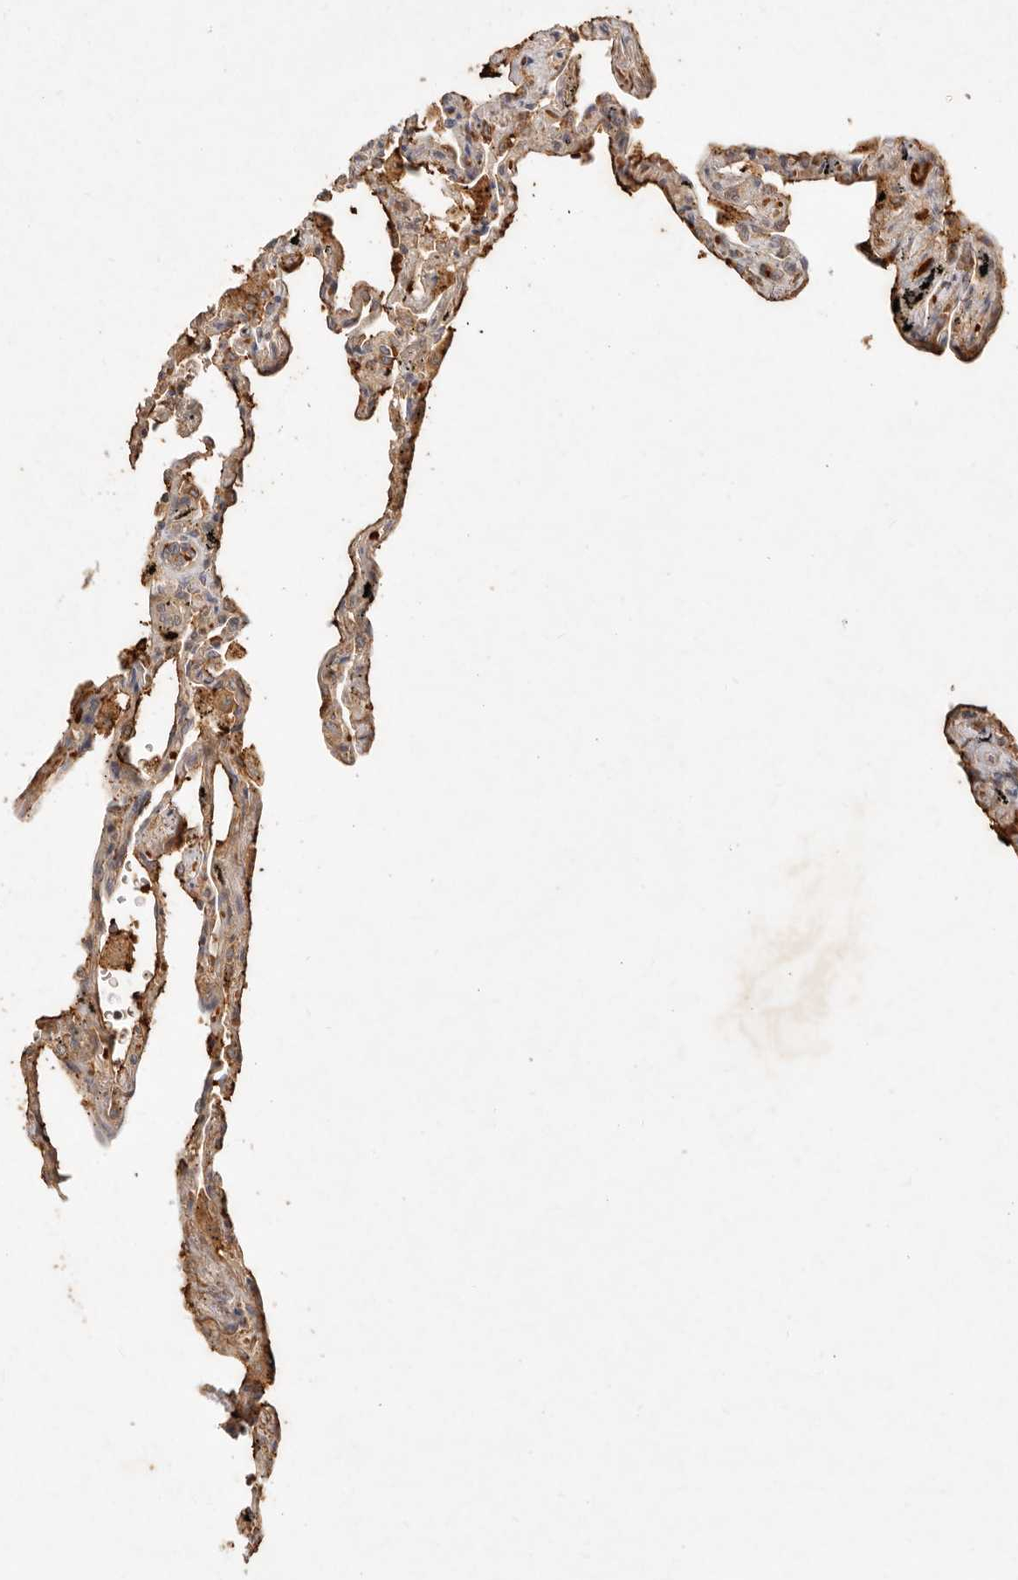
{"staining": {"intensity": "moderate", "quantity": "25%-75%", "location": "cytoplasmic/membranous"}, "tissue": "lung", "cell_type": "Alveolar cells", "image_type": "normal", "snomed": [{"axis": "morphology", "description": "Normal tissue, NOS"}, {"axis": "topography", "description": "Lung"}], "caption": "An immunohistochemistry photomicrograph of unremarkable tissue is shown. Protein staining in brown labels moderate cytoplasmic/membranous positivity in lung within alveolar cells.", "gene": "FREM2", "patient": {"sex": "male", "age": 59}}